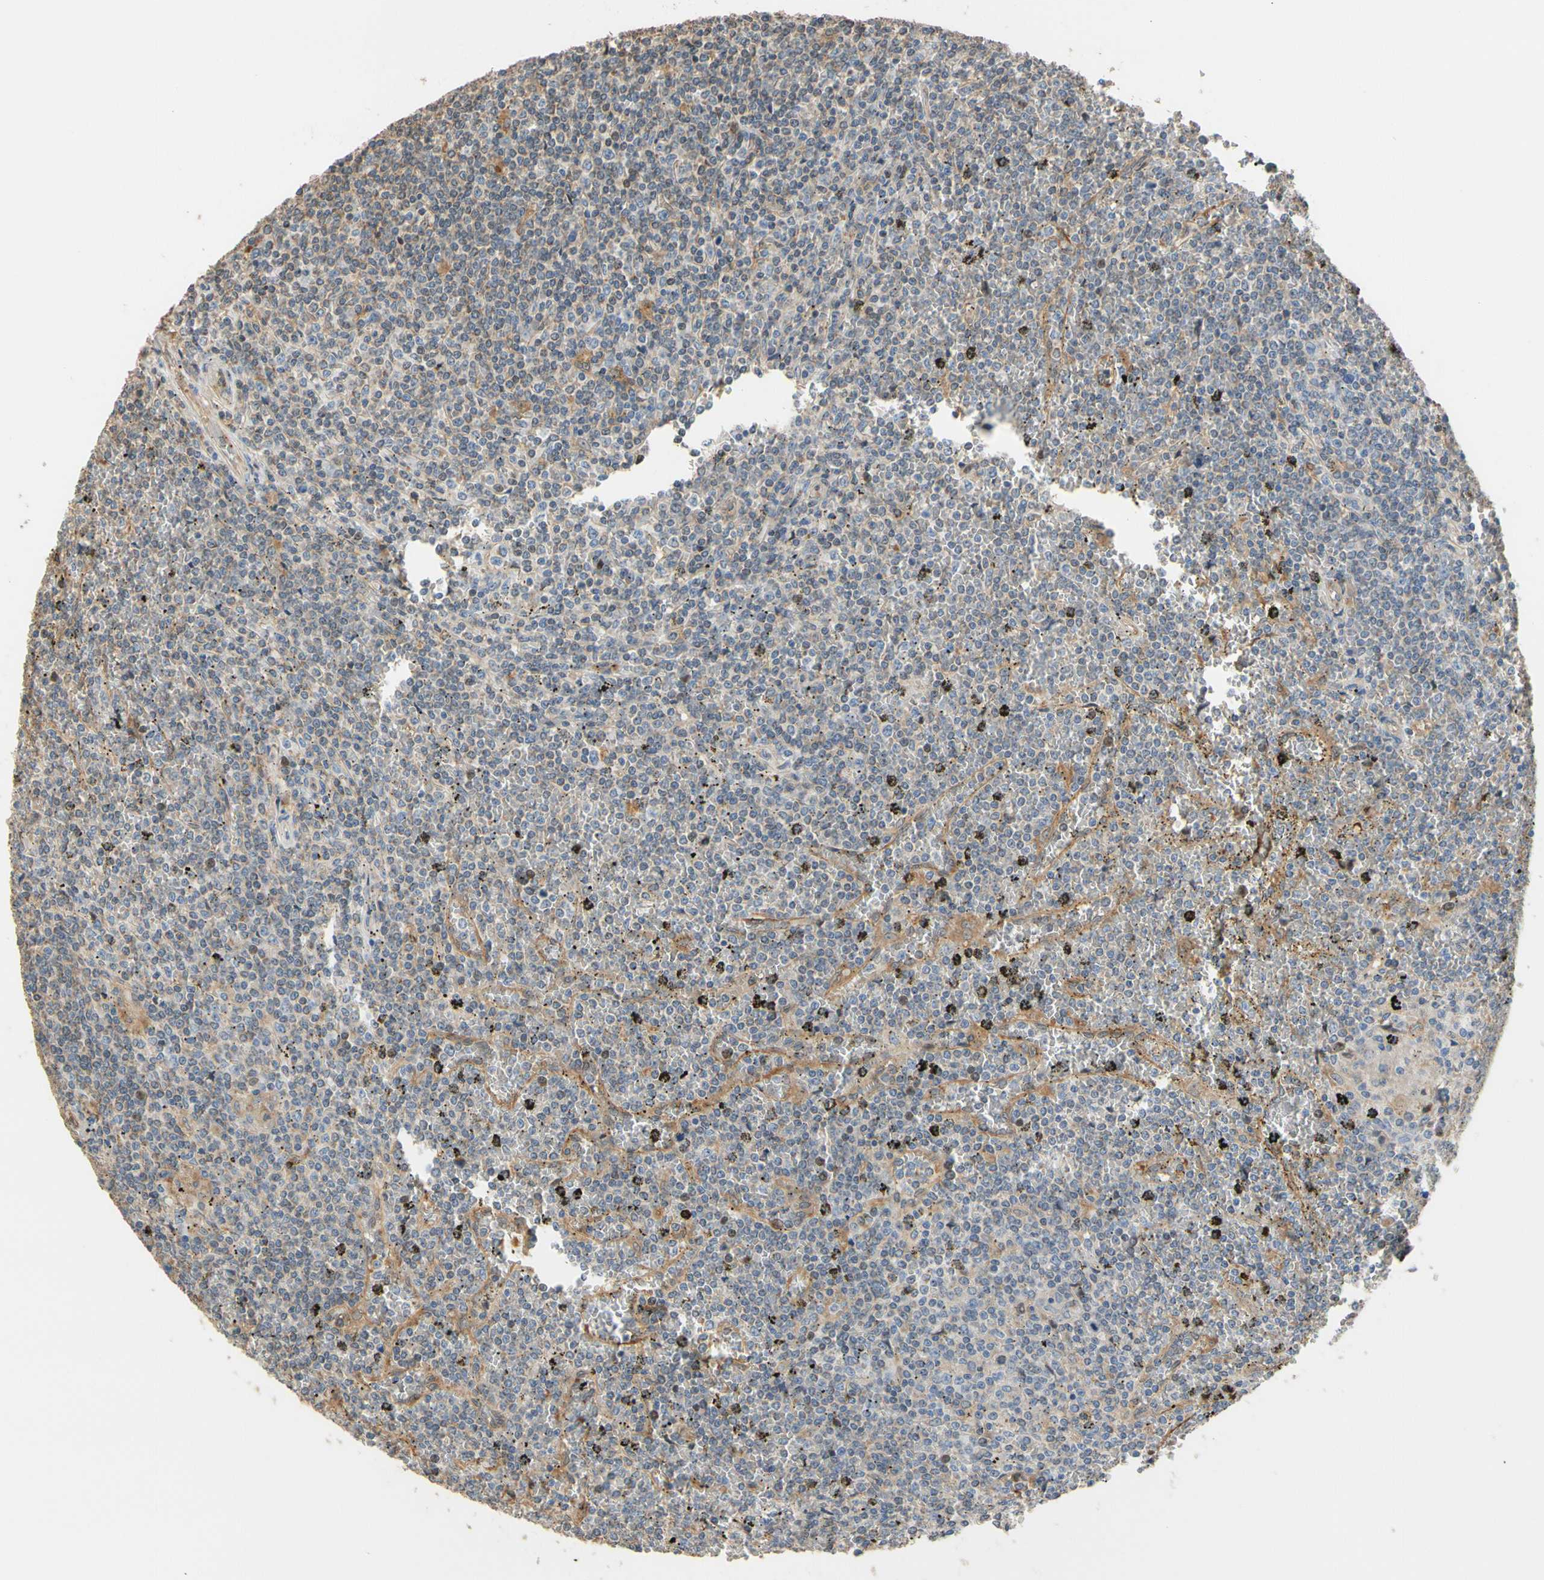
{"staining": {"intensity": "moderate", "quantity": "<25%", "location": "cytoplasmic/membranous"}, "tissue": "lymphoma", "cell_type": "Tumor cells", "image_type": "cancer", "snomed": [{"axis": "morphology", "description": "Malignant lymphoma, non-Hodgkin's type, Low grade"}, {"axis": "topography", "description": "Spleen"}], "caption": "Protein staining of lymphoma tissue exhibits moderate cytoplasmic/membranous staining in about <25% of tumor cells.", "gene": "ALDH1A2", "patient": {"sex": "female", "age": 19}}